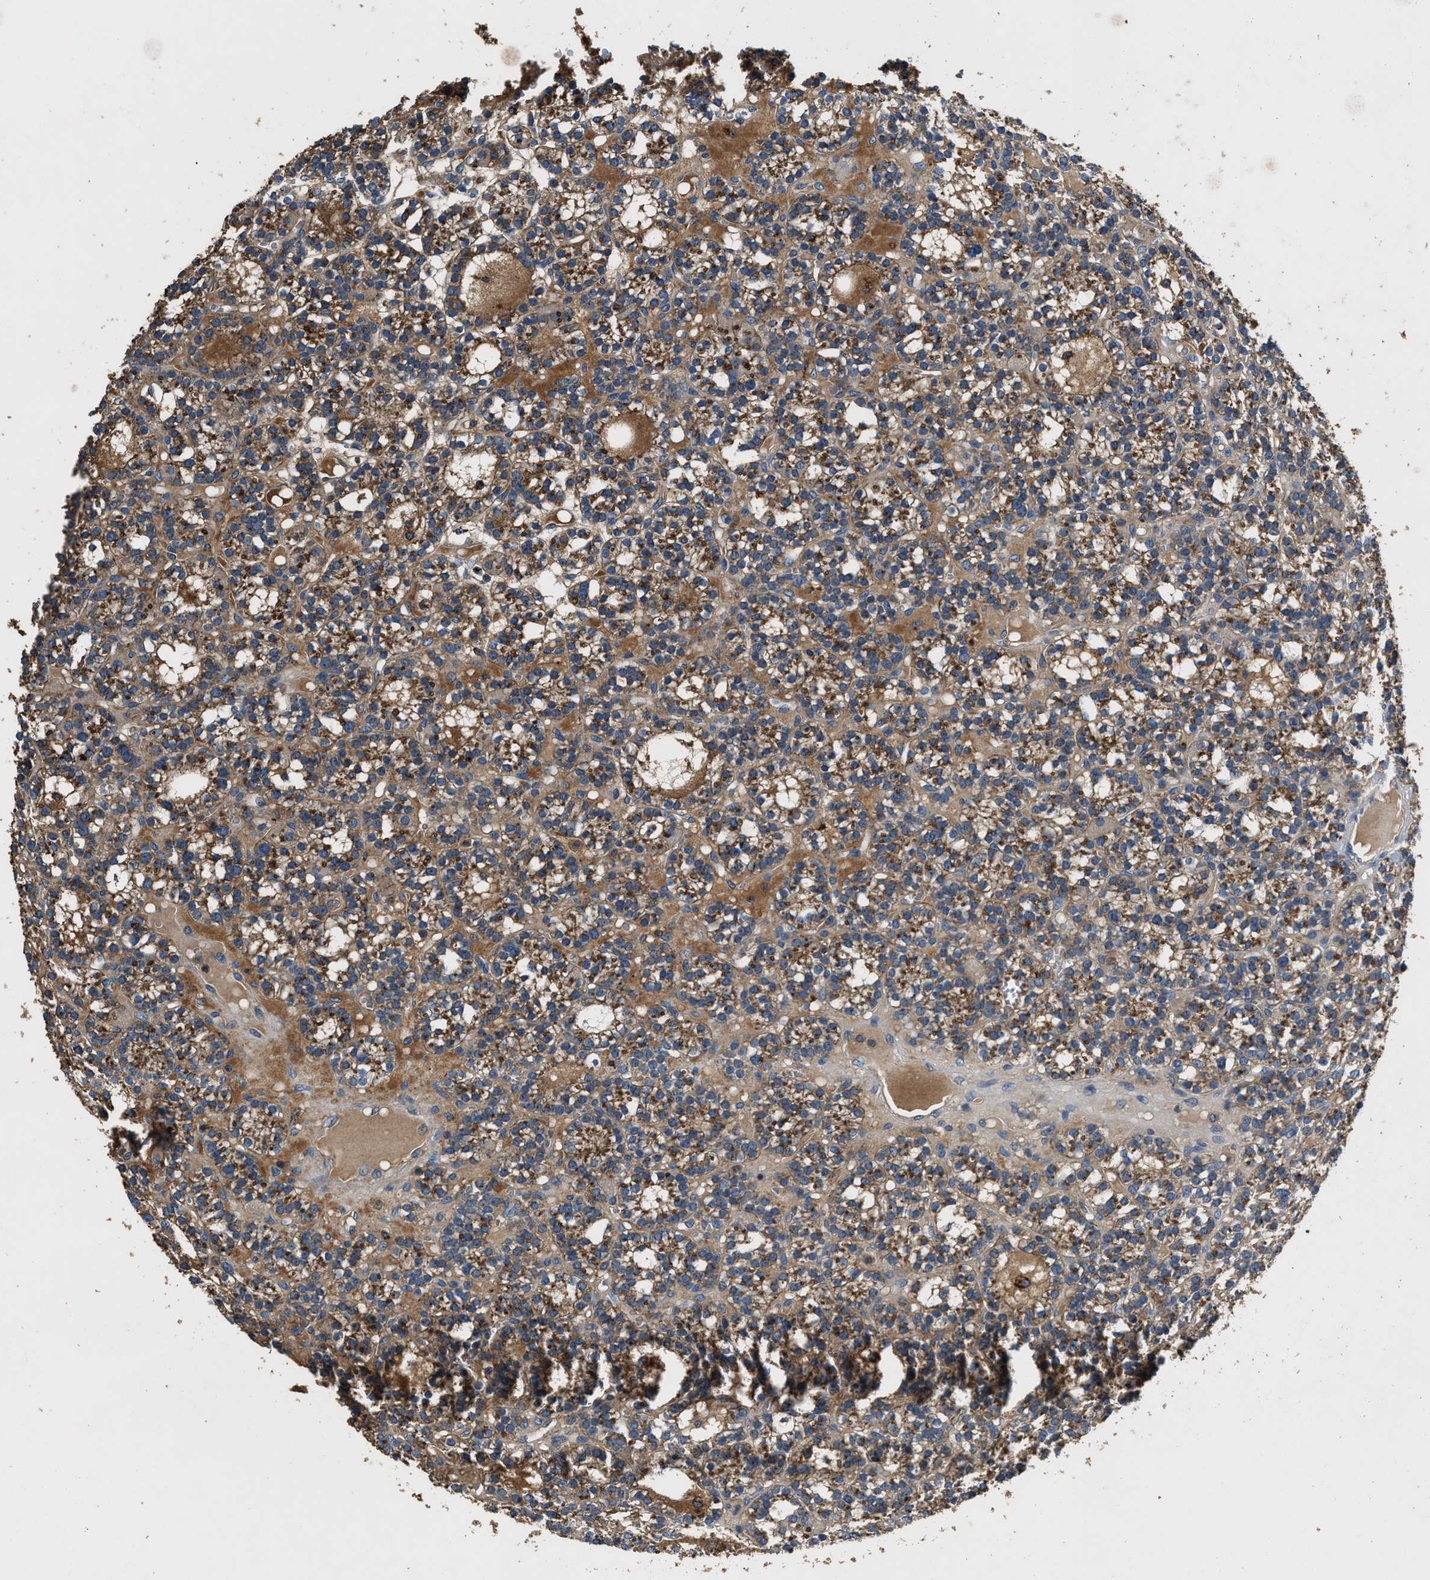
{"staining": {"intensity": "strong", "quantity": "25%-75%", "location": "cytoplasmic/membranous"}, "tissue": "parathyroid gland", "cell_type": "Glandular cells", "image_type": "normal", "snomed": [{"axis": "morphology", "description": "Normal tissue, NOS"}, {"axis": "morphology", "description": "Adenoma, NOS"}, {"axis": "topography", "description": "Parathyroid gland"}], "caption": "This is a photomicrograph of IHC staining of unremarkable parathyroid gland, which shows strong positivity in the cytoplasmic/membranous of glandular cells.", "gene": "BLOC1S1", "patient": {"sex": "female", "age": 58}}